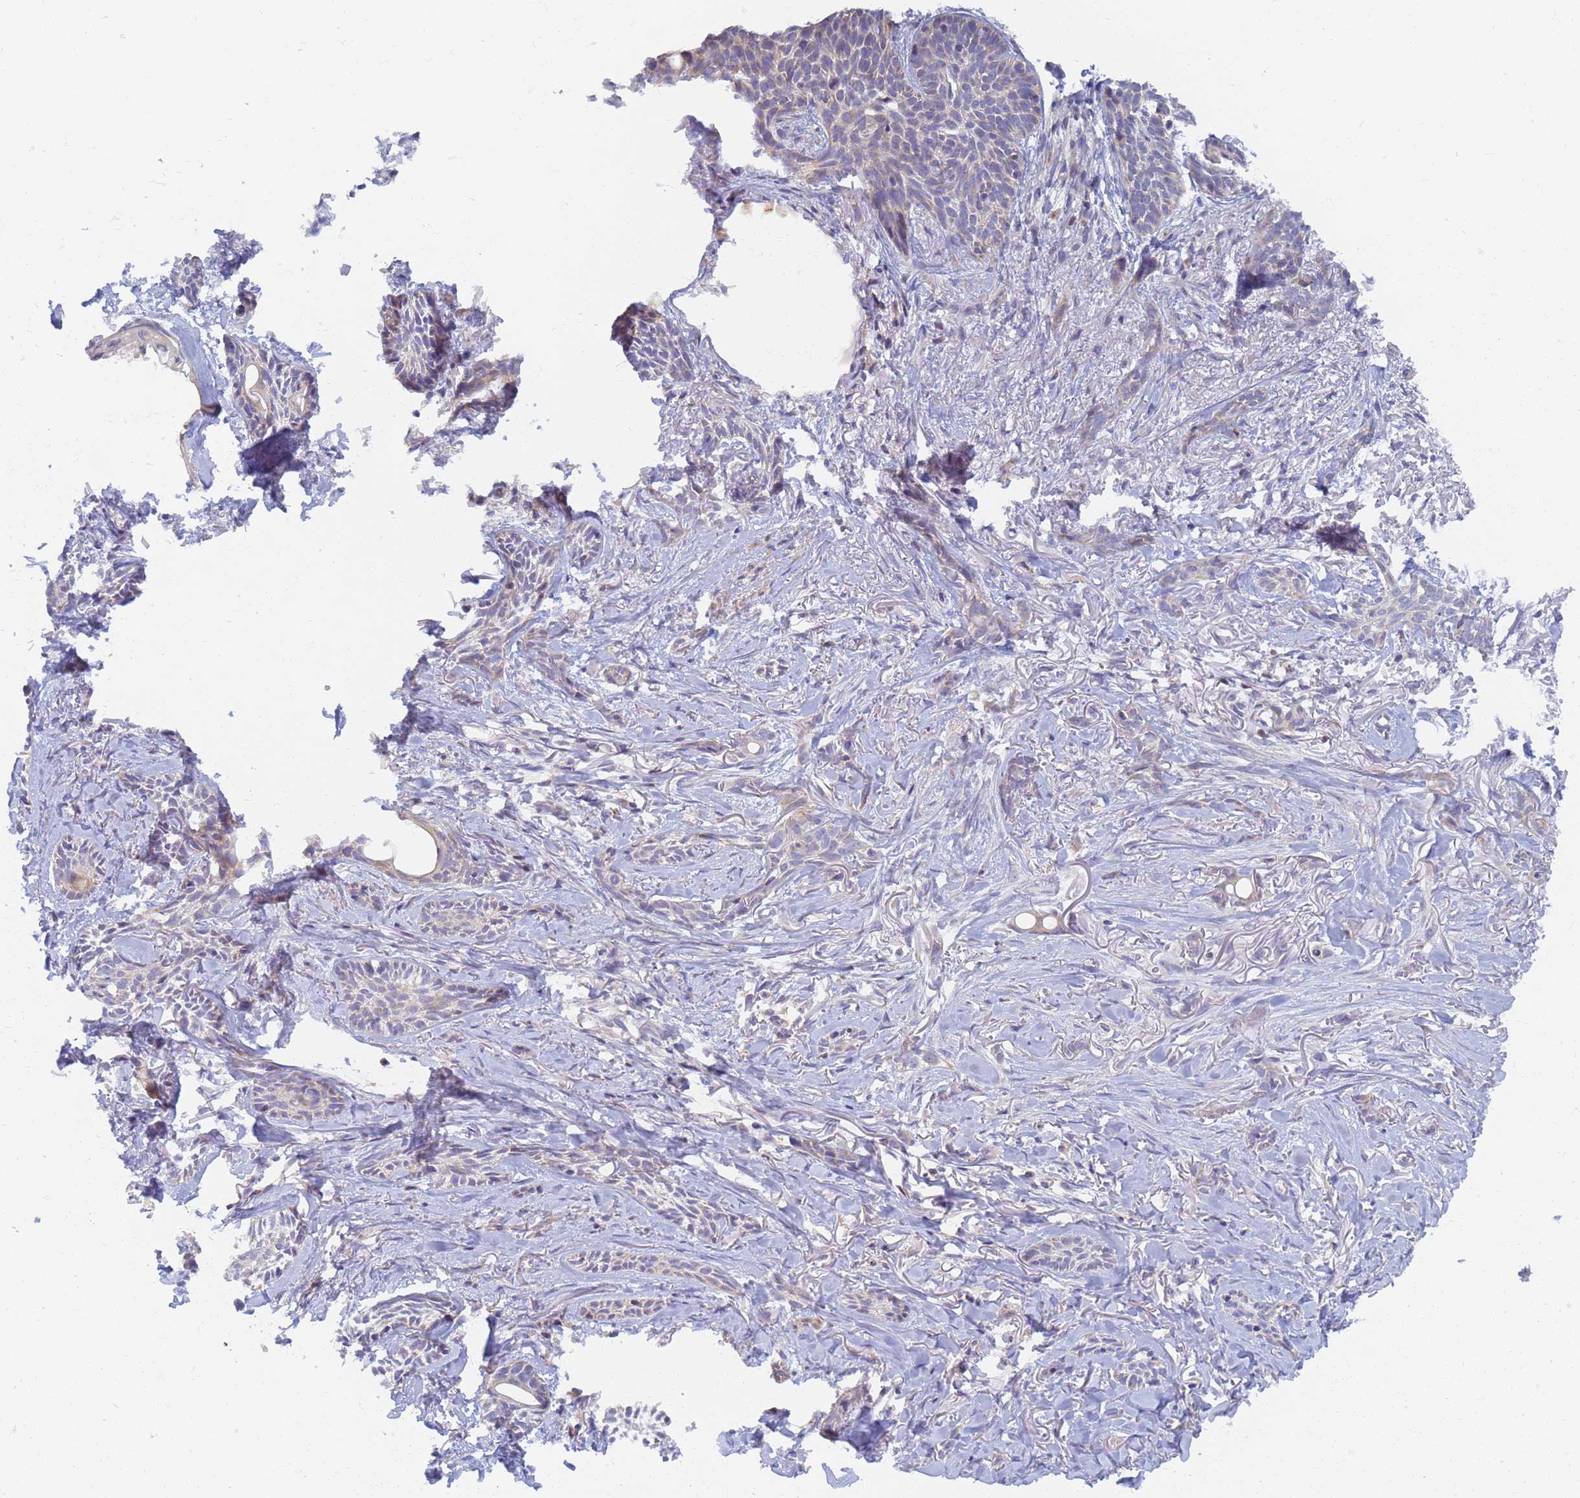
{"staining": {"intensity": "negative", "quantity": "none", "location": "none"}, "tissue": "skin cancer", "cell_type": "Tumor cells", "image_type": "cancer", "snomed": [{"axis": "morphology", "description": "Basal cell carcinoma"}, {"axis": "topography", "description": "Skin"}], "caption": "DAB (3,3'-diaminobenzidine) immunohistochemical staining of basal cell carcinoma (skin) exhibits no significant positivity in tumor cells.", "gene": "UTP23", "patient": {"sex": "female", "age": 59}}